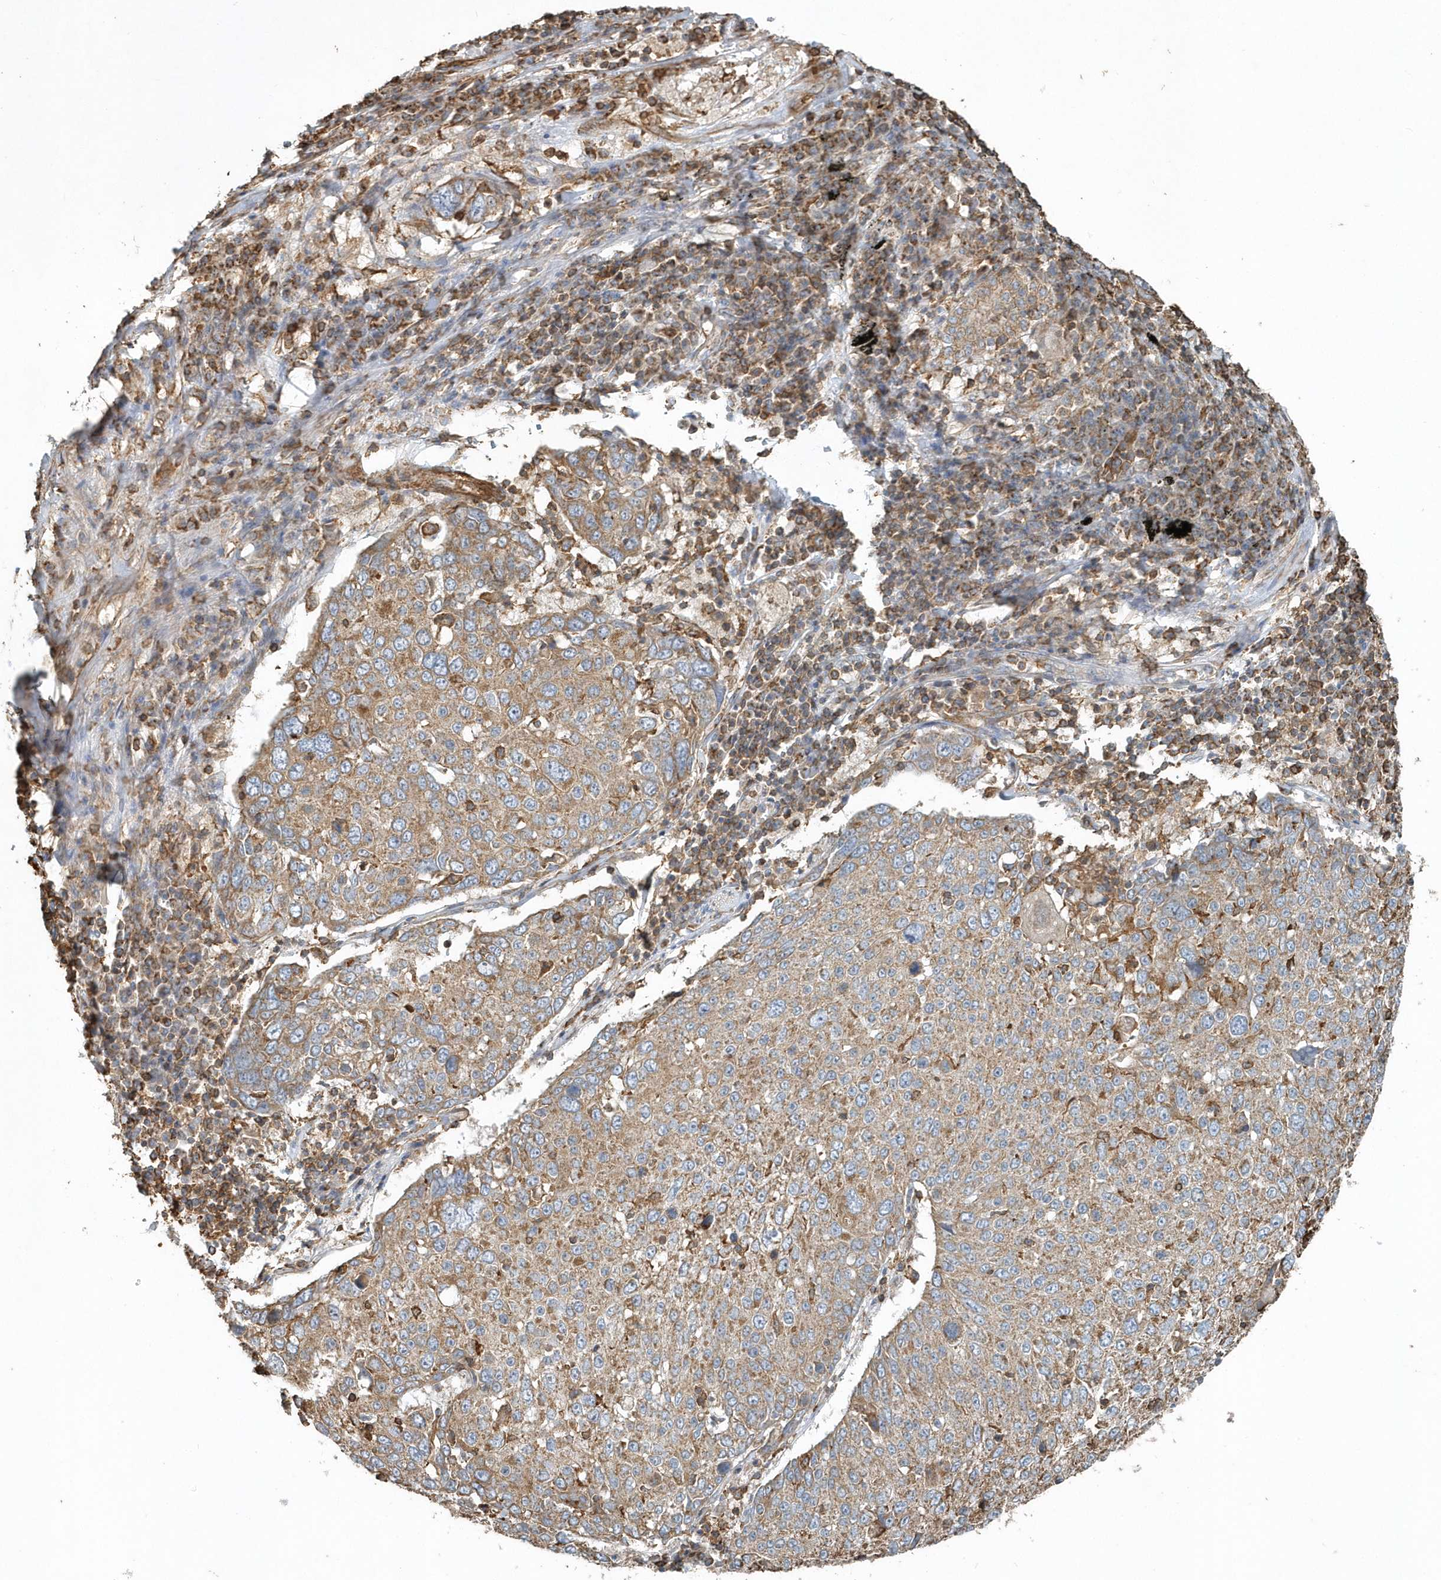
{"staining": {"intensity": "moderate", "quantity": ">75%", "location": "cytoplasmic/membranous"}, "tissue": "lung cancer", "cell_type": "Tumor cells", "image_type": "cancer", "snomed": [{"axis": "morphology", "description": "Squamous cell carcinoma, NOS"}, {"axis": "topography", "description": "Lung"}], "caption": "The histopathology image displays staining of squamous cell carcinoma (lung), revealing moderate cytoplasmic/membranous protein staining (brown color) within tumor cells. The staining is performed using DAB brown chromogen to label protein expression. The nuclei are counter-stained blue using hematoxylin.", "gene": "MMUT", "patient": {"sex": "male", "age": 65}}